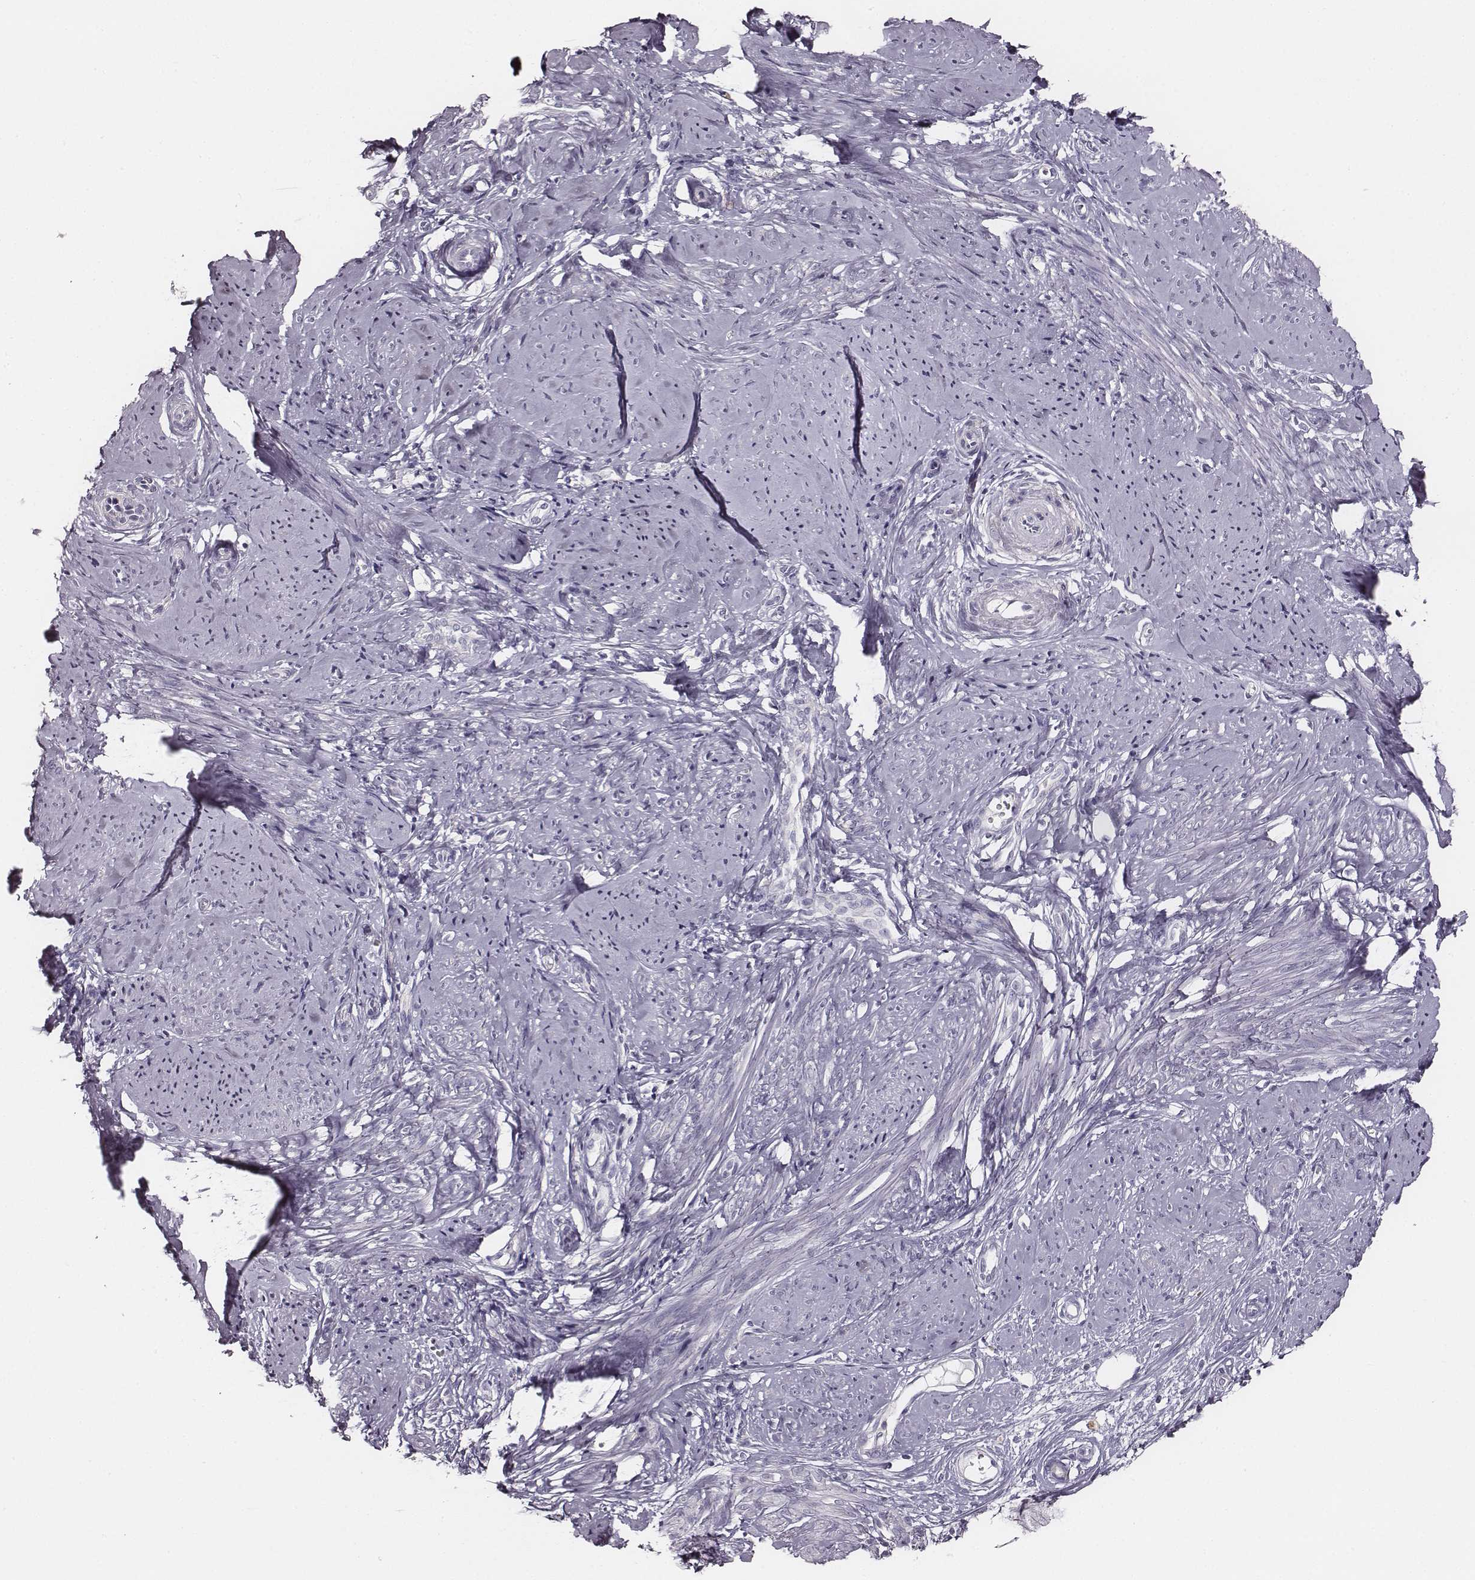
{"staining": {"intensity": "negative", "quantity": "none", "location": "none"}, "tissue": "smooth muscle", "cell_type": "Smooth muscle cells", "image_type": "normal", "snomed": [{"axis": "morphology", "description": "Normal tissue, NOS"}, {"axis": "topography", "description": "Smooth muscle"}], "caption": "Protein analysis of benign smooth muscle demonstrates no significant expression in smooth muscle cells. (Brightfield microscopy of DAB IHC at high magnification).", "gene": "UBL4B", "patient": {"sex": "female", "age": 48}}